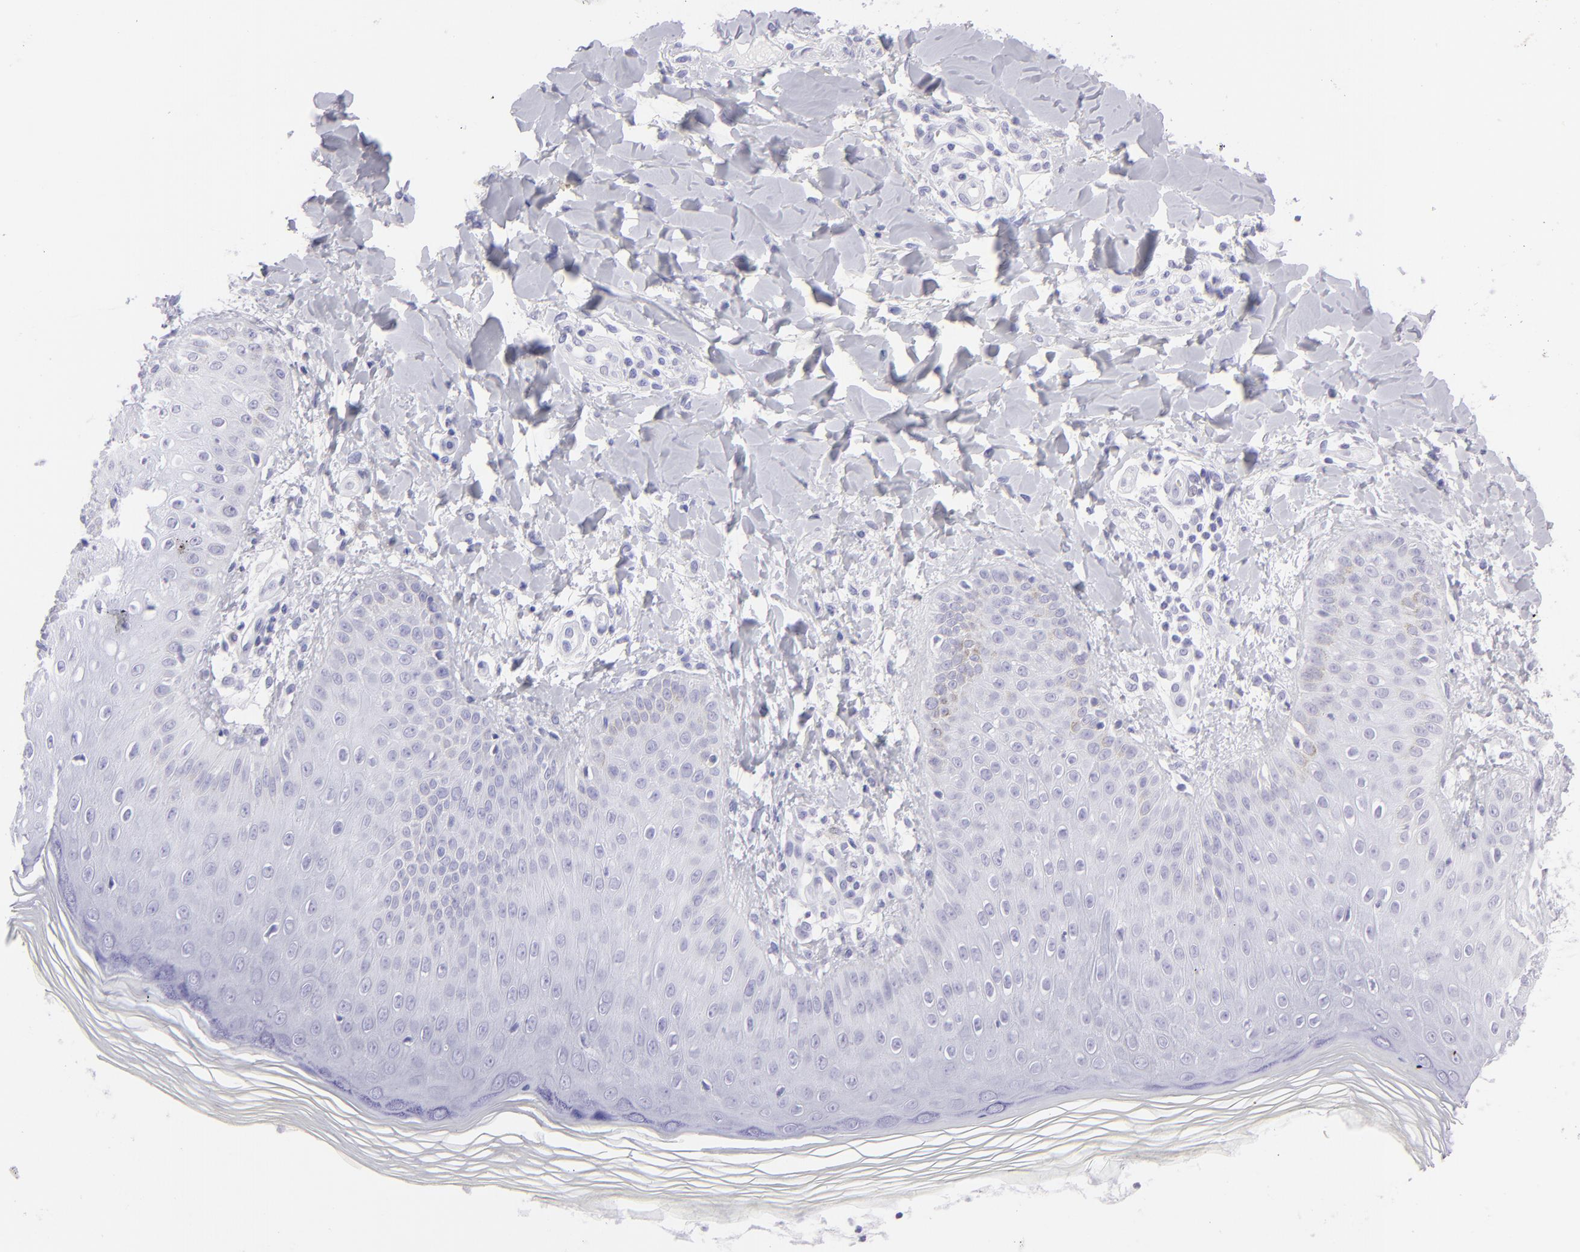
{"staining": {"intensity": "negative", "quantity": "none", "location": "none"}, "tissue": "skin", "cell_type": "Epidermal cells", "image_type": "normal", "snomed": [{"axis": "morphology", "description": "Normal tissue, NOS"}, {"axis": "morphology", "description": "Inflammation, NOS"}, {"axis": "topography", "description": "Soft tissue"}, {"axis": "topography", "description": "Anal"}], "caption": "Epidermal cells are negative for protein expression in unremarkable human skin.", "gene": "SLC1A2", "patient": {"sex": "female", "age": 15}}